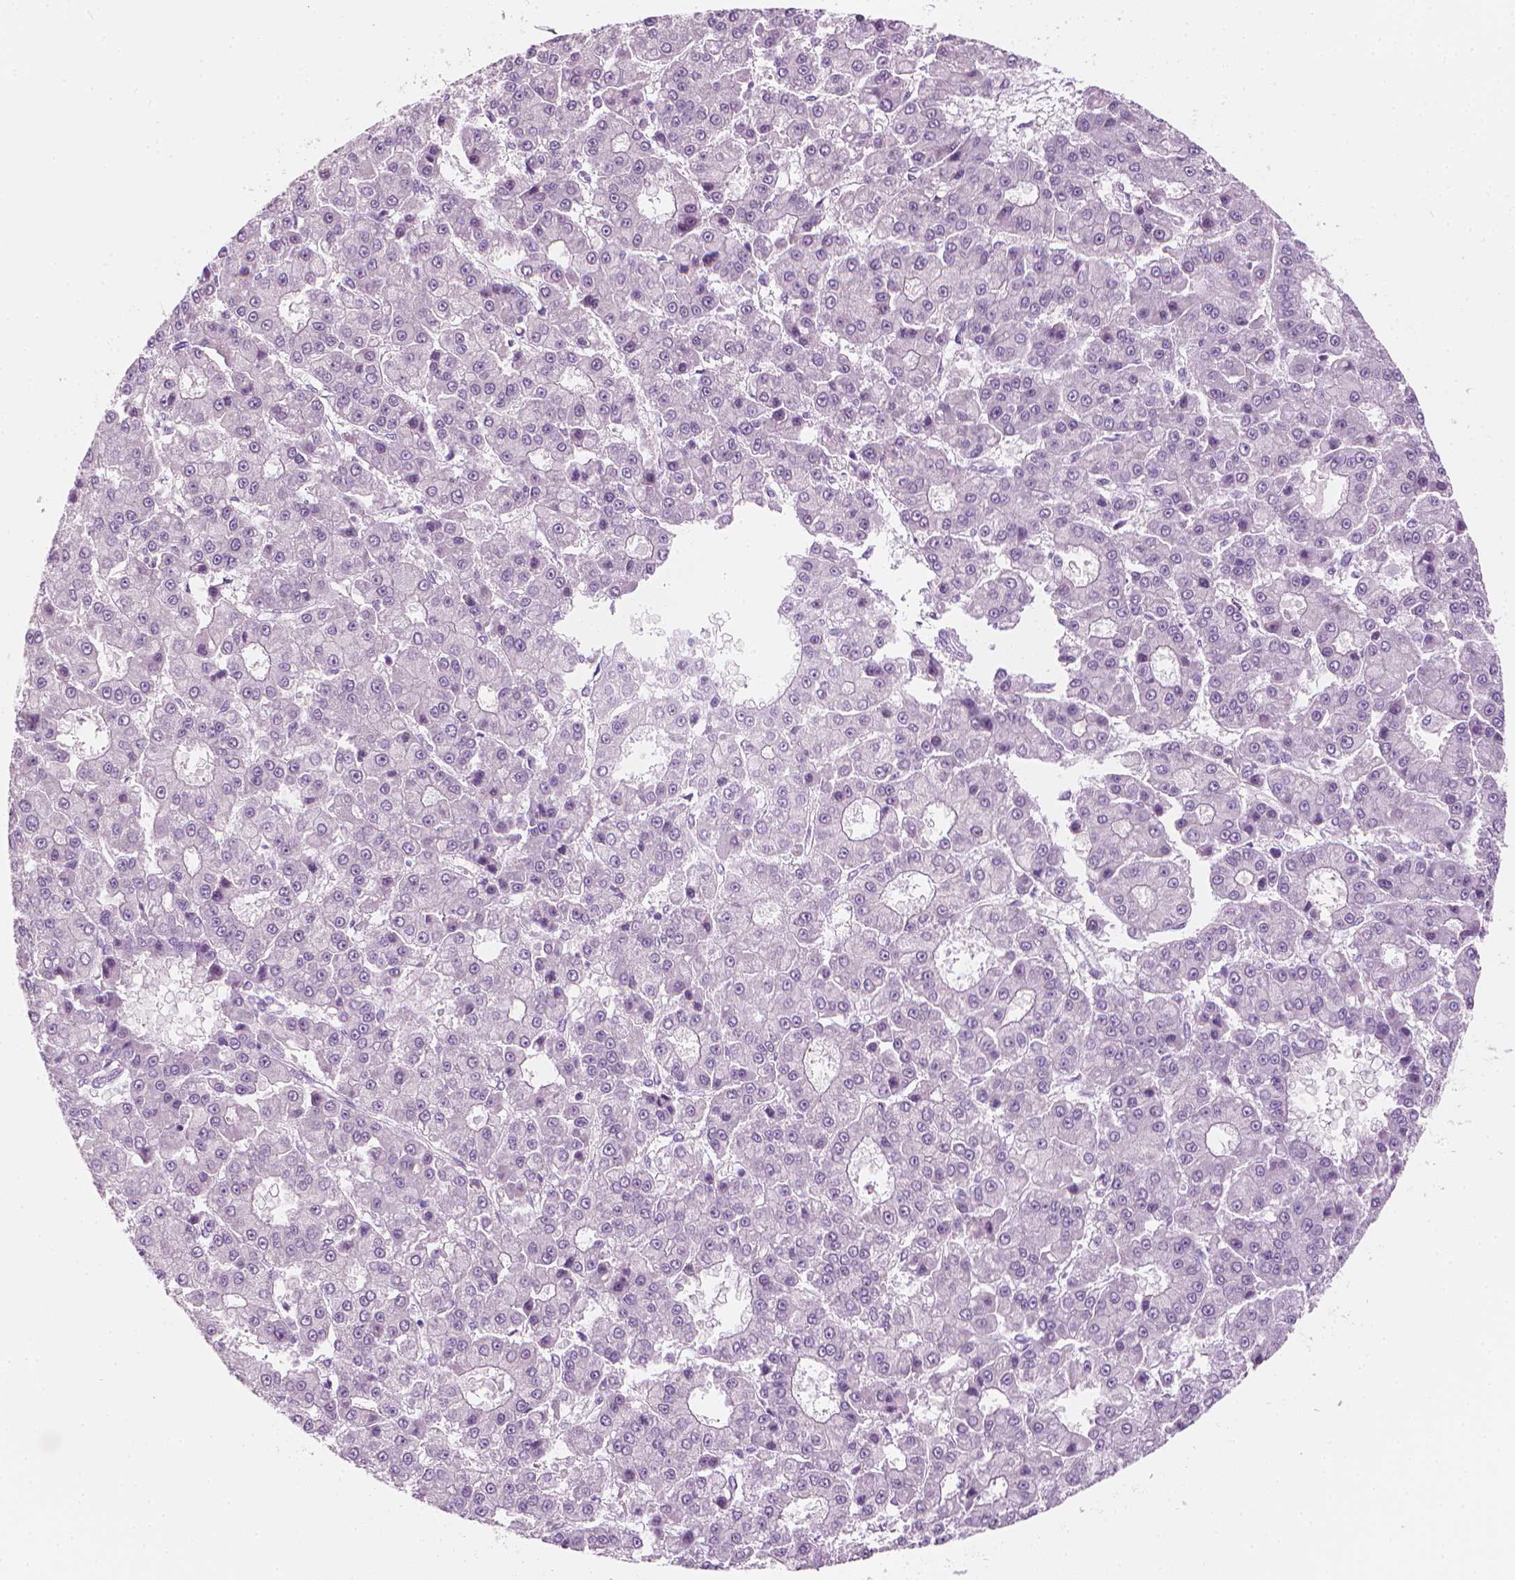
{"staining": {"intensity": "negative", "quantity": "none", "location": "none"}, "tissue": "liver cancer", "cell_type": "Tumor cells", "image_type": "cancer", "snomed": [{"axis": "morphology", "description": "Carcinoma, Hepatocellular, NOS"}, {"axis": "topography", "description": "Liver"}], "caption": "Tumor cells are negative for brown protein staining in liver cancer (hepatocellular carcinoma).", "gene": "SCG3", "patient": {"sex": "male", "age": 70}}